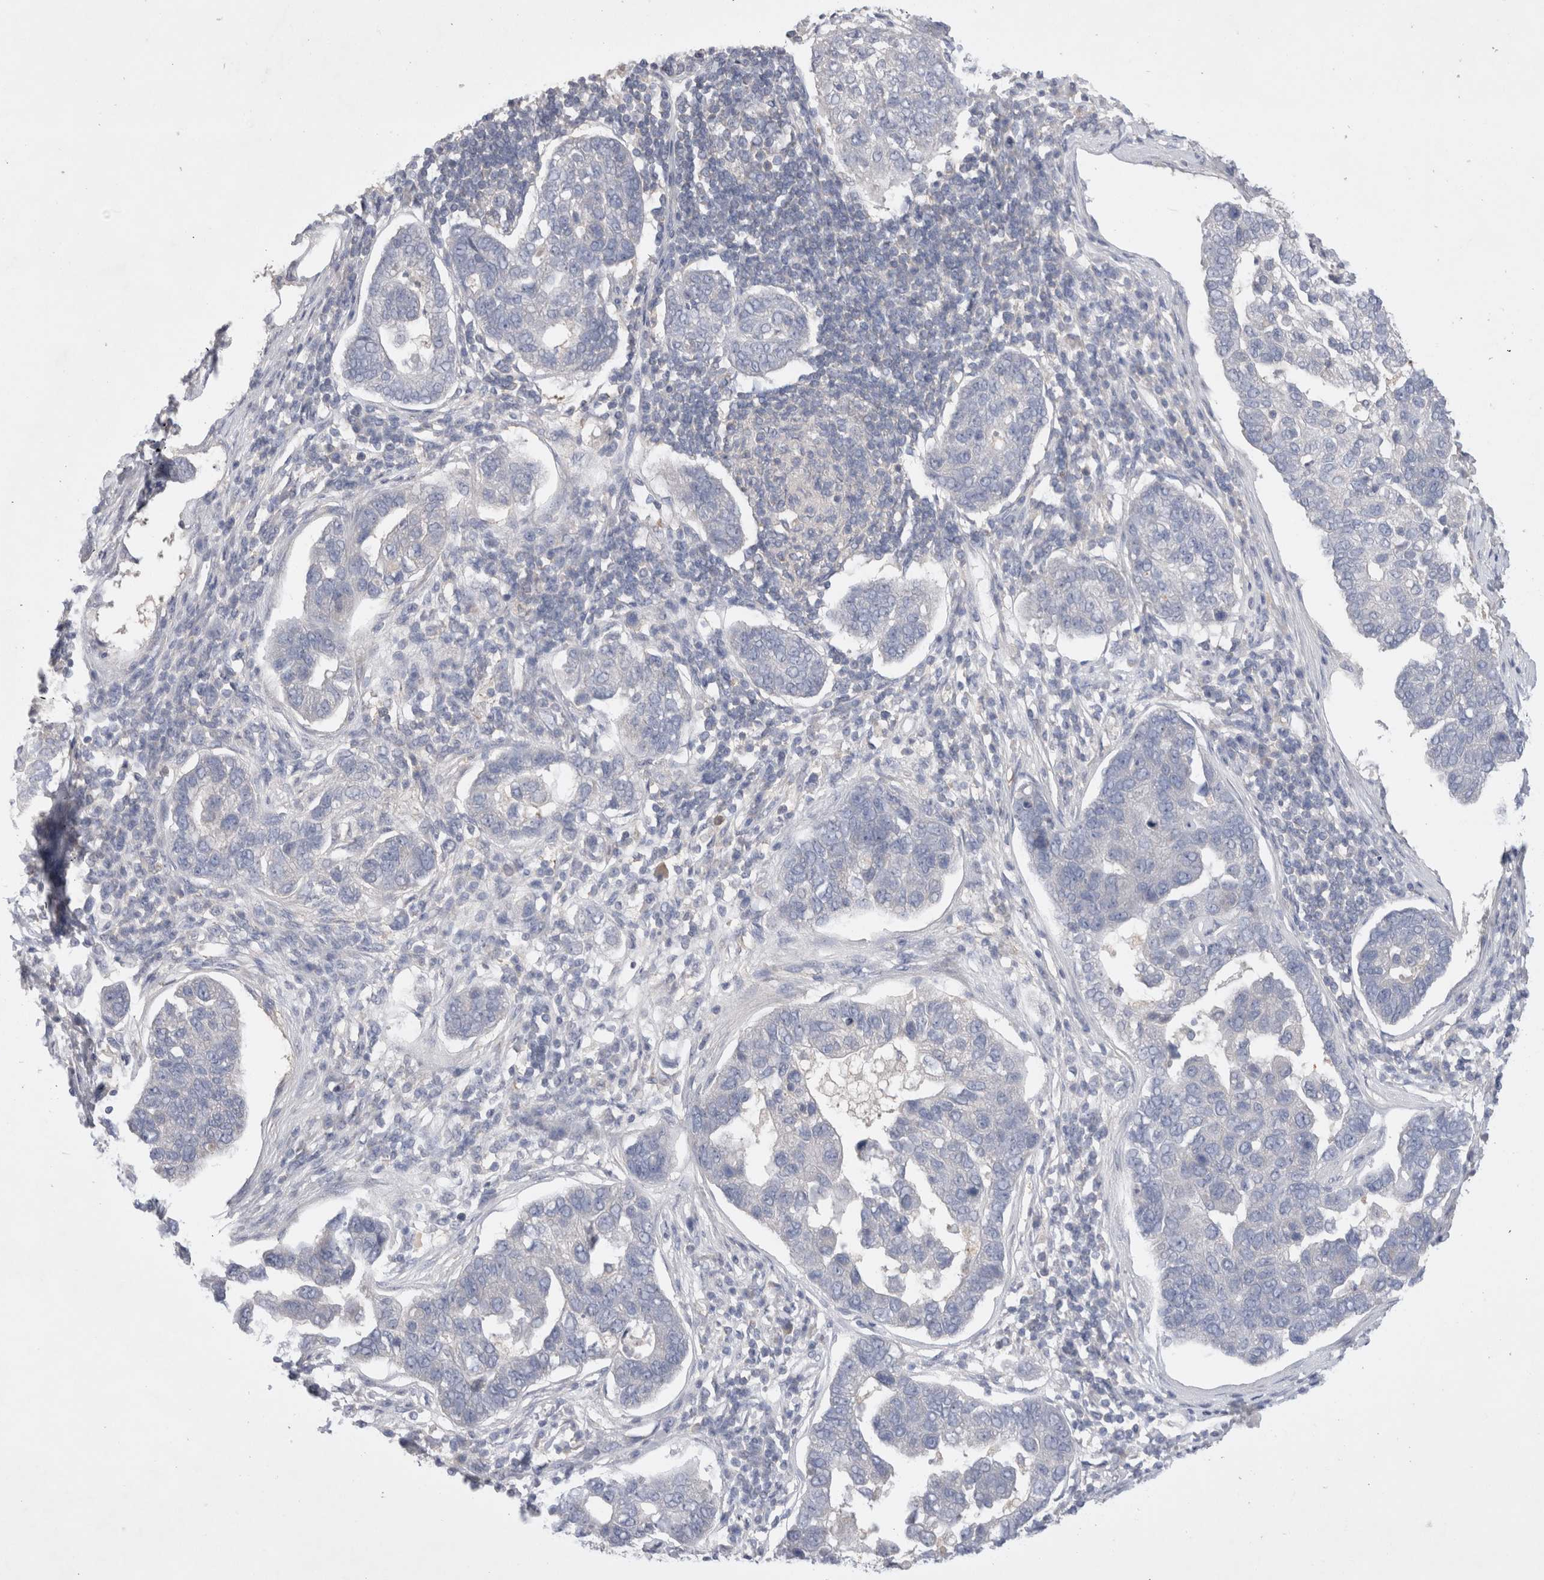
{"staining": {"intensity": "negative", "quantity": "none", "location": "none"}, "tissue": "pancreatic cancer", "cell_type": "Tumor cells", "image_type": "cancer", "snomed": [{"axis": "morphology", "description": "Adenocarcinoma, NOS"}, {"axis": "topography", "description": "Pancreas"}], "caption": "Immunohistochemical staining of human adenocarcinoma (pancreatic) displays no significant positivity in tumor cells.", "gene": "IFT74", "patient": {"sex": "female", "age": 61}}